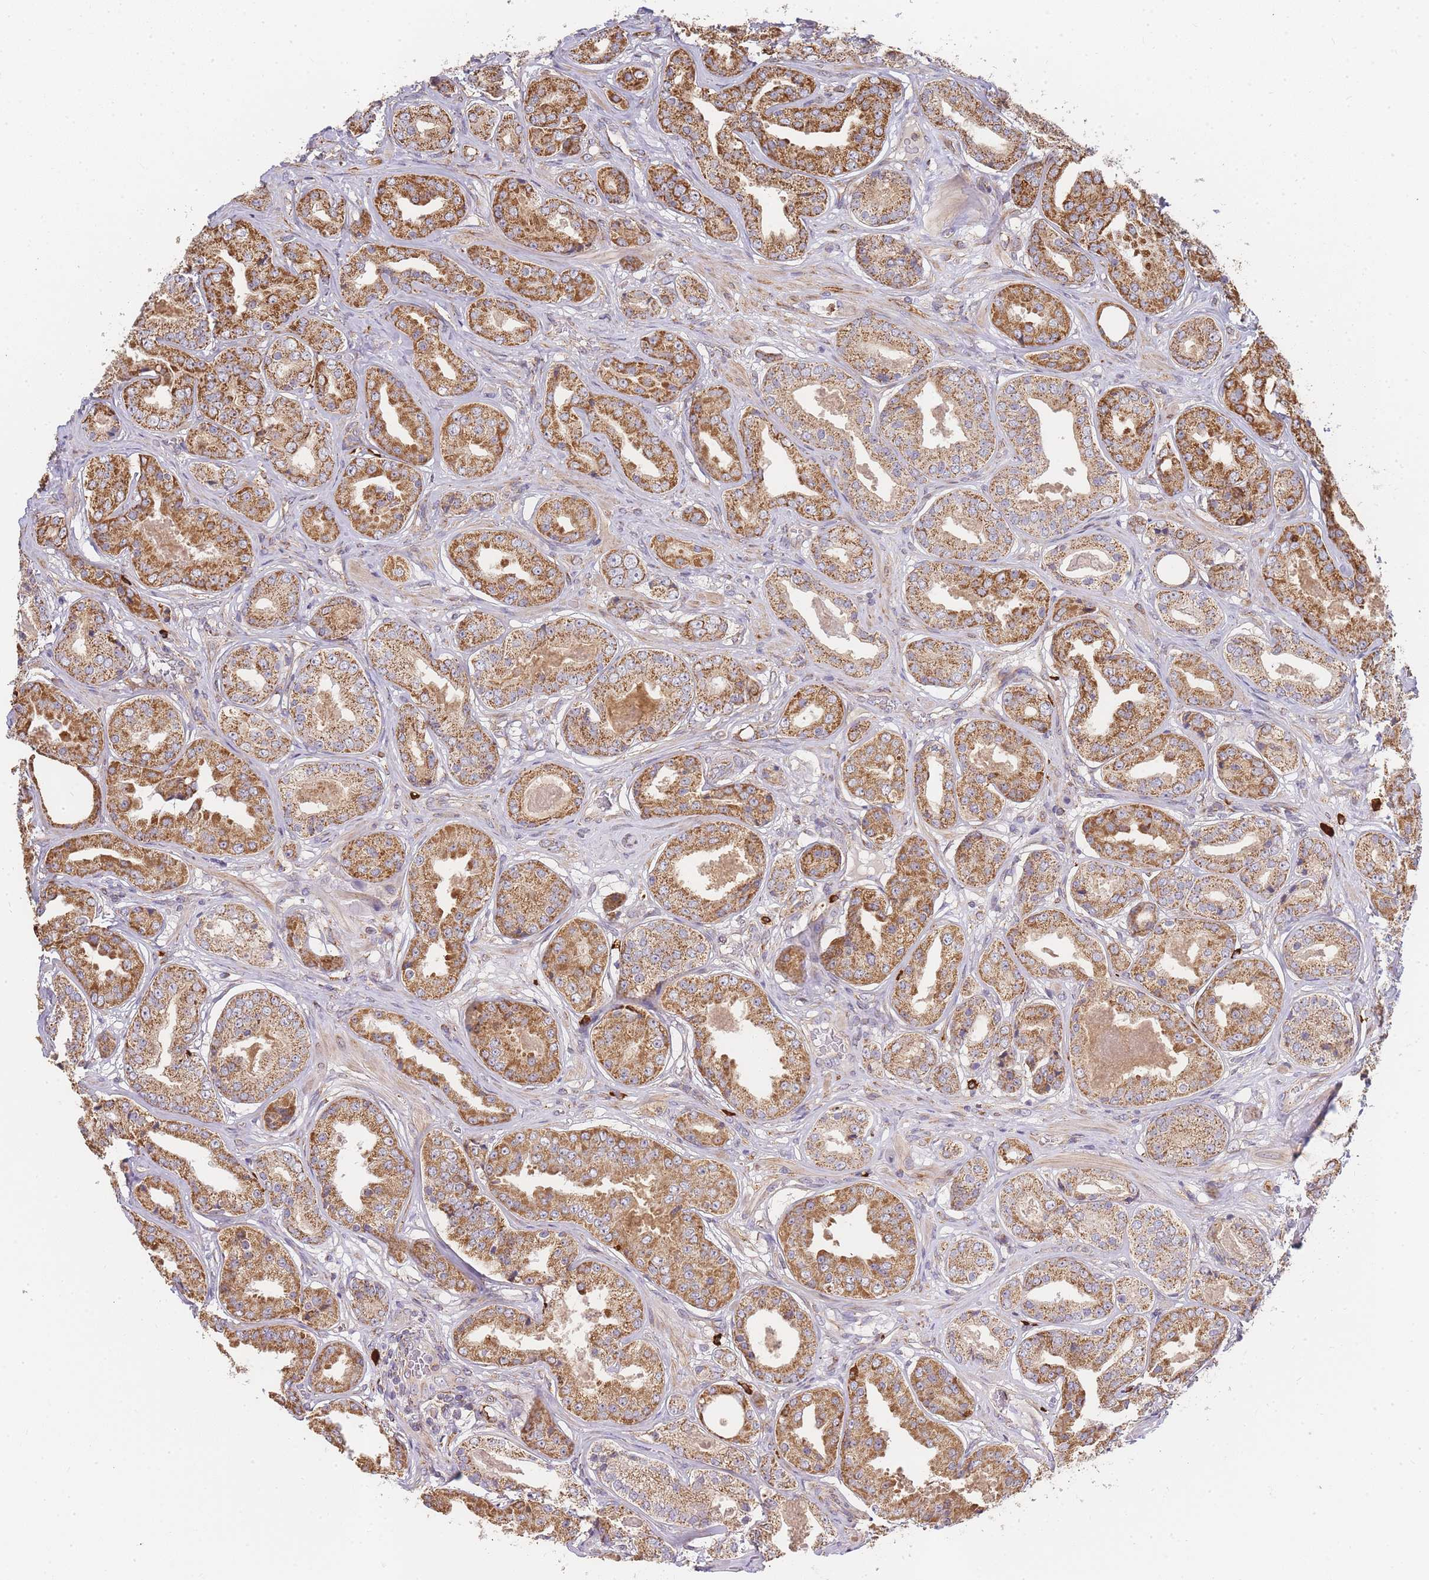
{"staining": {"intensity": "strong", "quantity": ">75%", "location": "cytoplasmic/membranous"}, "tissue": "prostate cancer", "cell_type": "Tumor cells", "image_type": "cancer", "snomed": [{"axis": "morphology", "description": "Adenocarcinoma, High grade"}, {"axis": "topography", "description": "Prostate"}], "caption": "A histopathology image of prostate adenocarcinoma (high-grade) stained for a protein displays strong cytoplasmic/membranous brown staining in tumor cells. (Brightfield microscopy of DAB IHC at high magnification).", "gene": "ADCY9", "patient": {"sex": "male", "age": 63}}